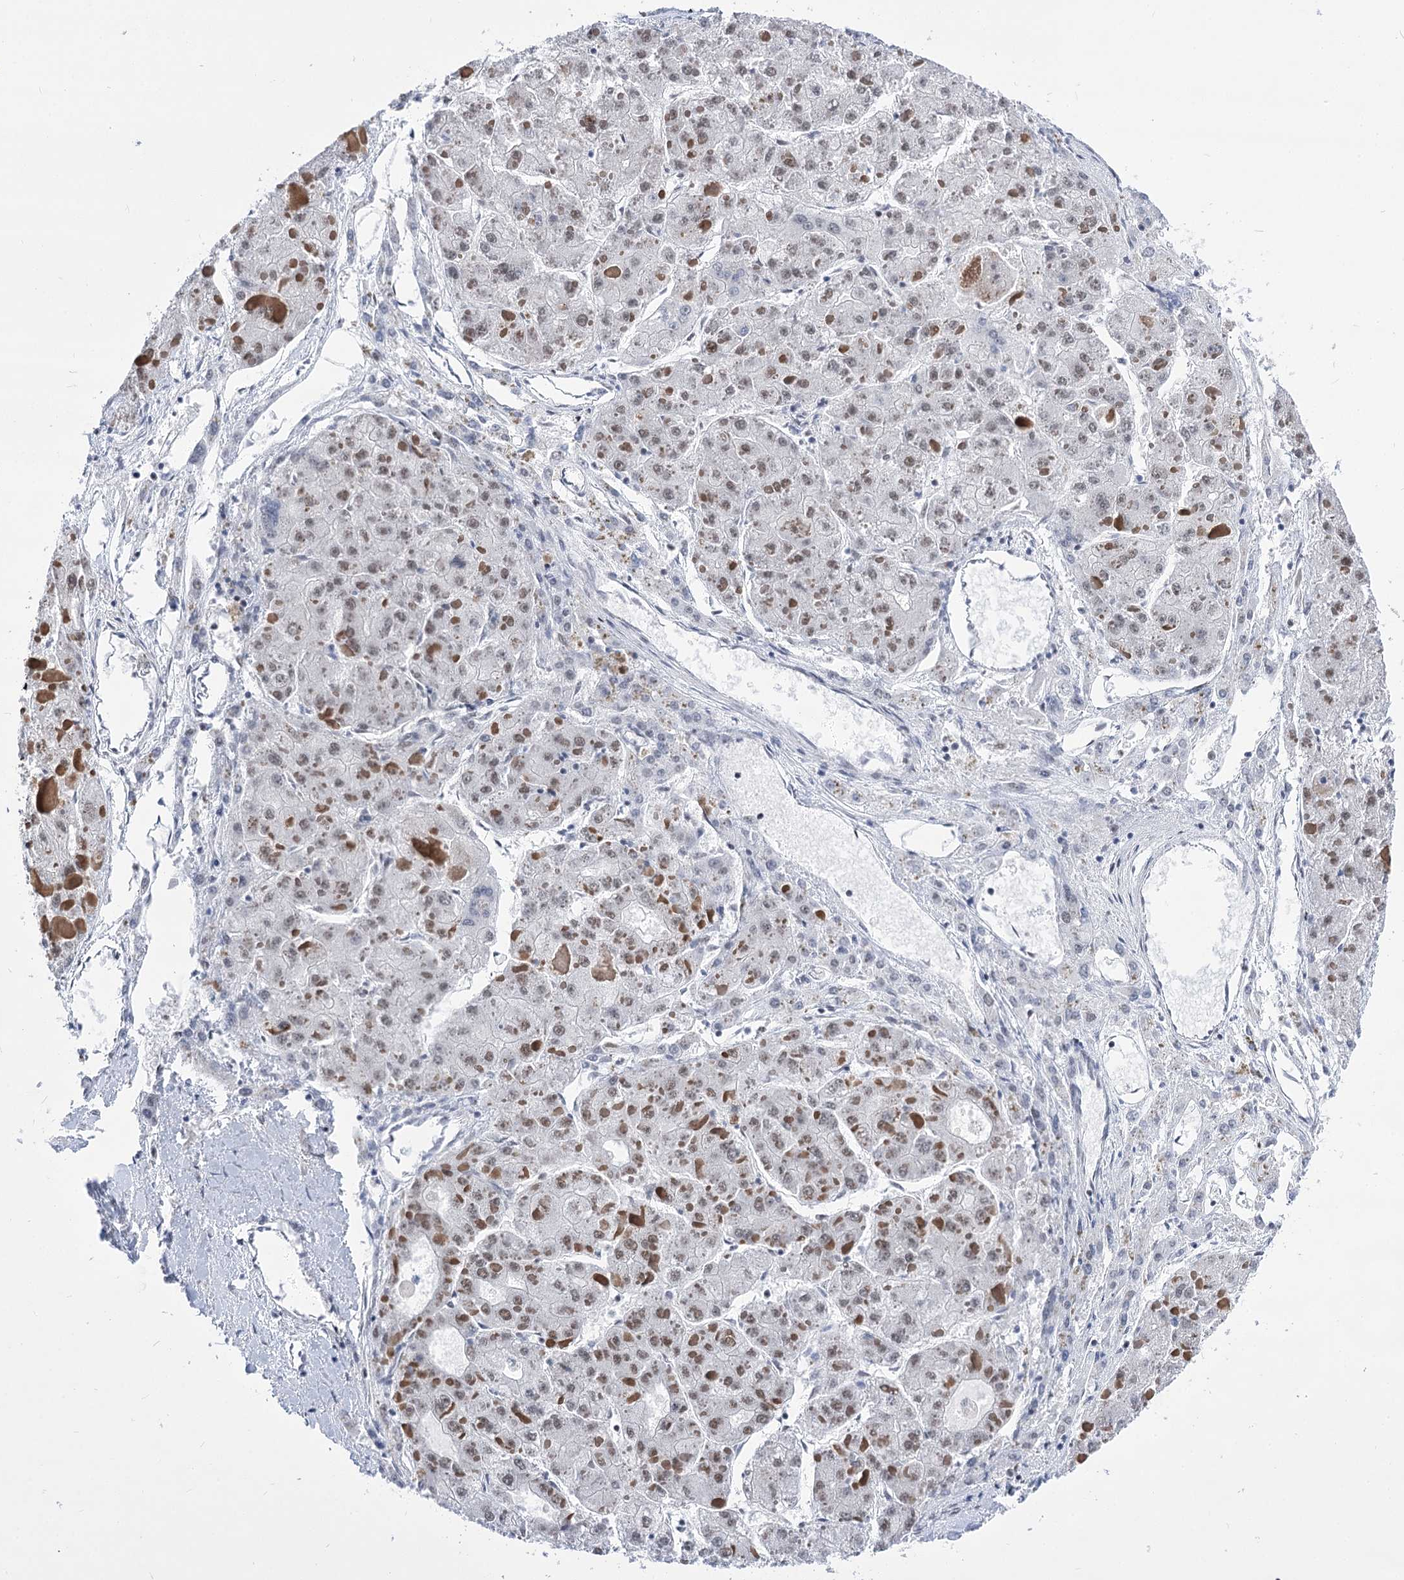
{"staining": {"intensity": "weak", "quantity": "<25%", "location": "nuclear"}, "tissue": "liver cancer", "cell_type": "Tumor cells", "image_type": "cancer", "snomed": [{"axis": "morphology", "description": "Carcinoma, Hepatocellular, NOS"}, {"axis": "topography", "description": "Liver"}], "caption": "DAB (3,3'-diaminobenzidine) immunohistochemical staining of liver cancer demonstrates no significant expression in tumor cells.", "gene": "POU4F3", "patient": {"sex": "female", "age": 73}}